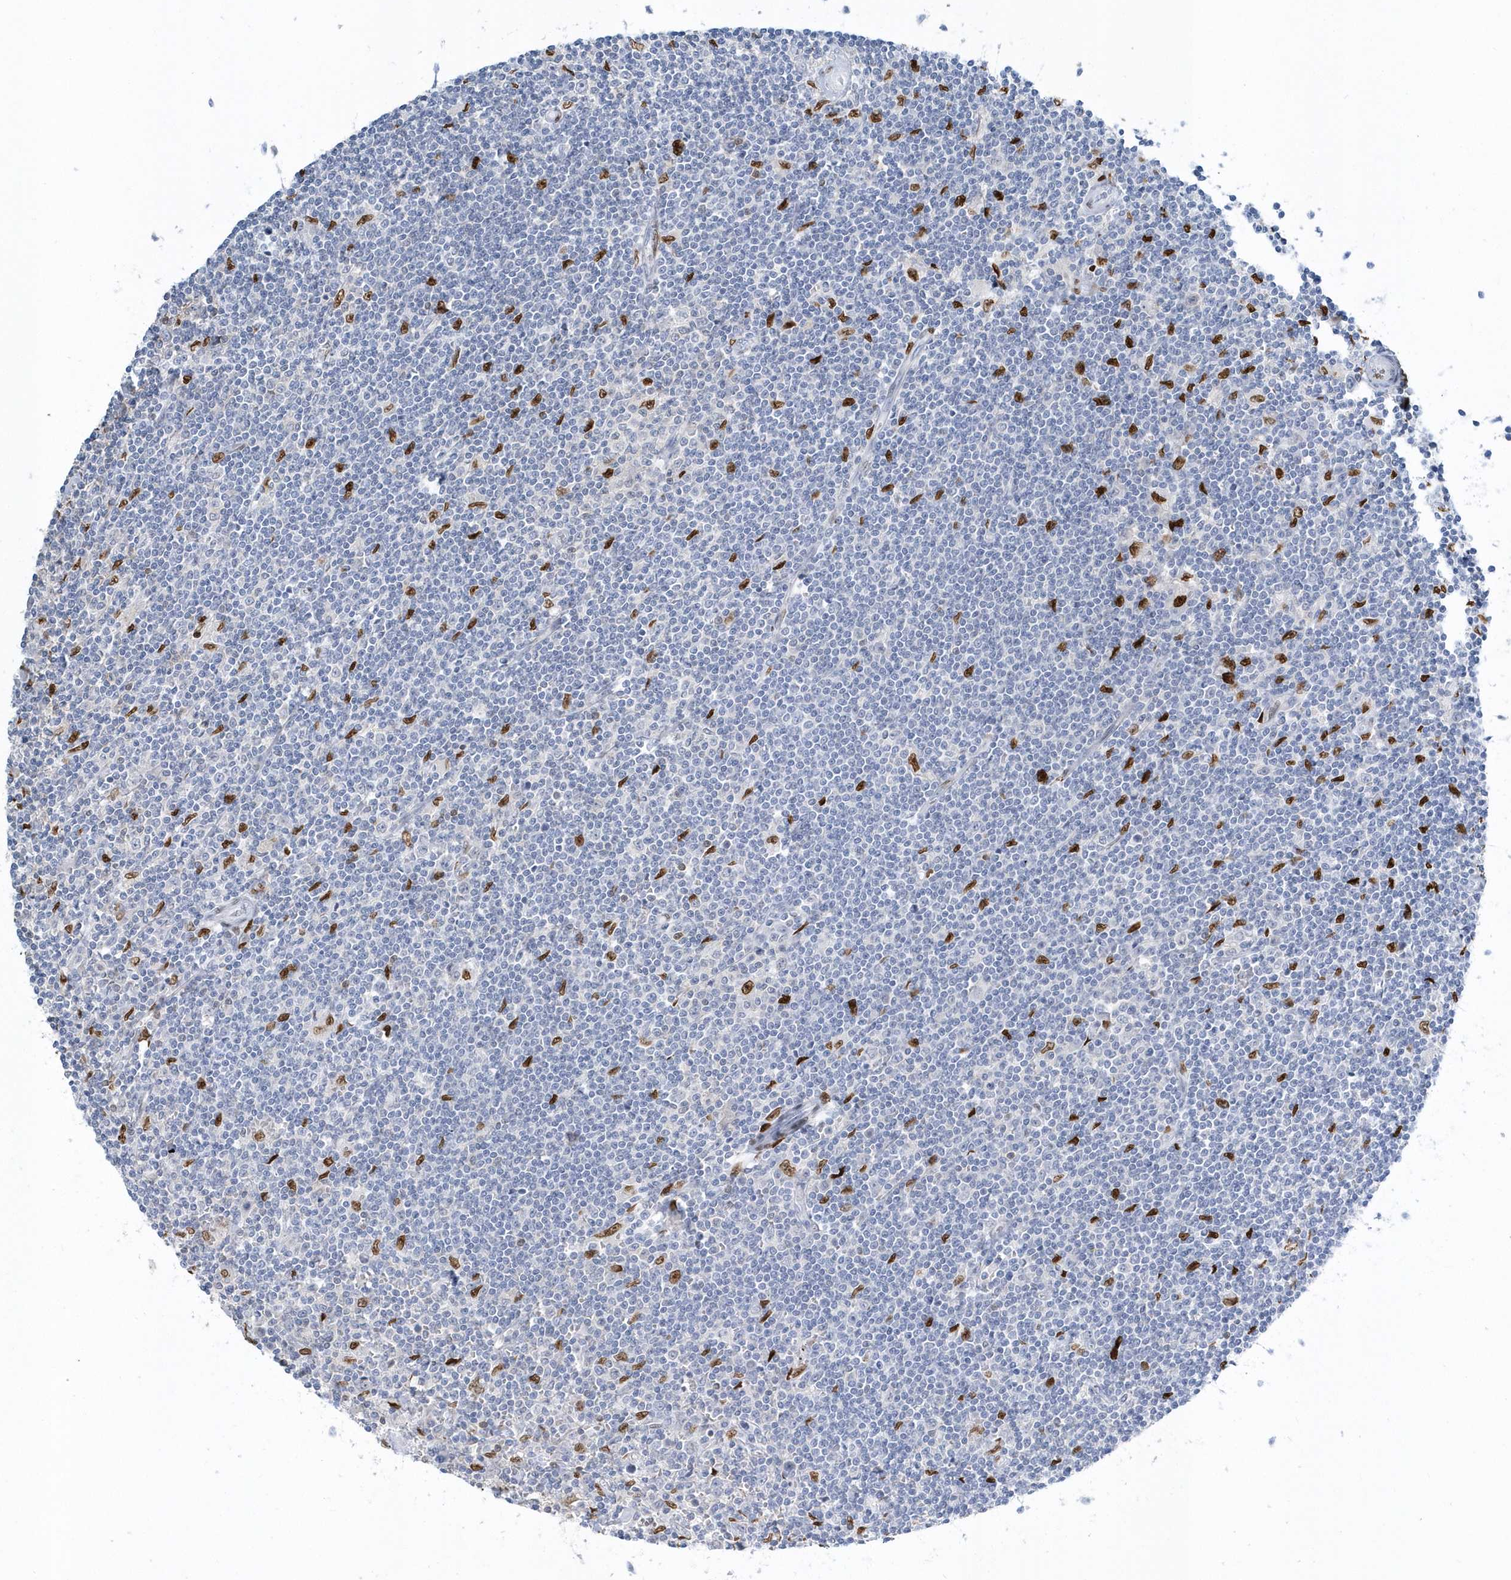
{"staining": {"intensity": "negative", "quantity": "none", "location": "none"}, "tissue": "lymphoma", "cell_type": "Tumor cells", "image_type": "cancer", "snomed": [{"axis": "morphology", "description": "Malignant lymphoma, non-Hodgkin's type, Low grade"}, {"axis": "topography", "description": "Spleen"}], "caption": "The immunohistochemistry (IHC) micrograph has no significant positivity in tumor cells of malignant lymphoma, non-Hodgkin's type (low-grade) tissue.", "gene": "MACROH2A2", "patient": {"sex": "male", "age": 76}}